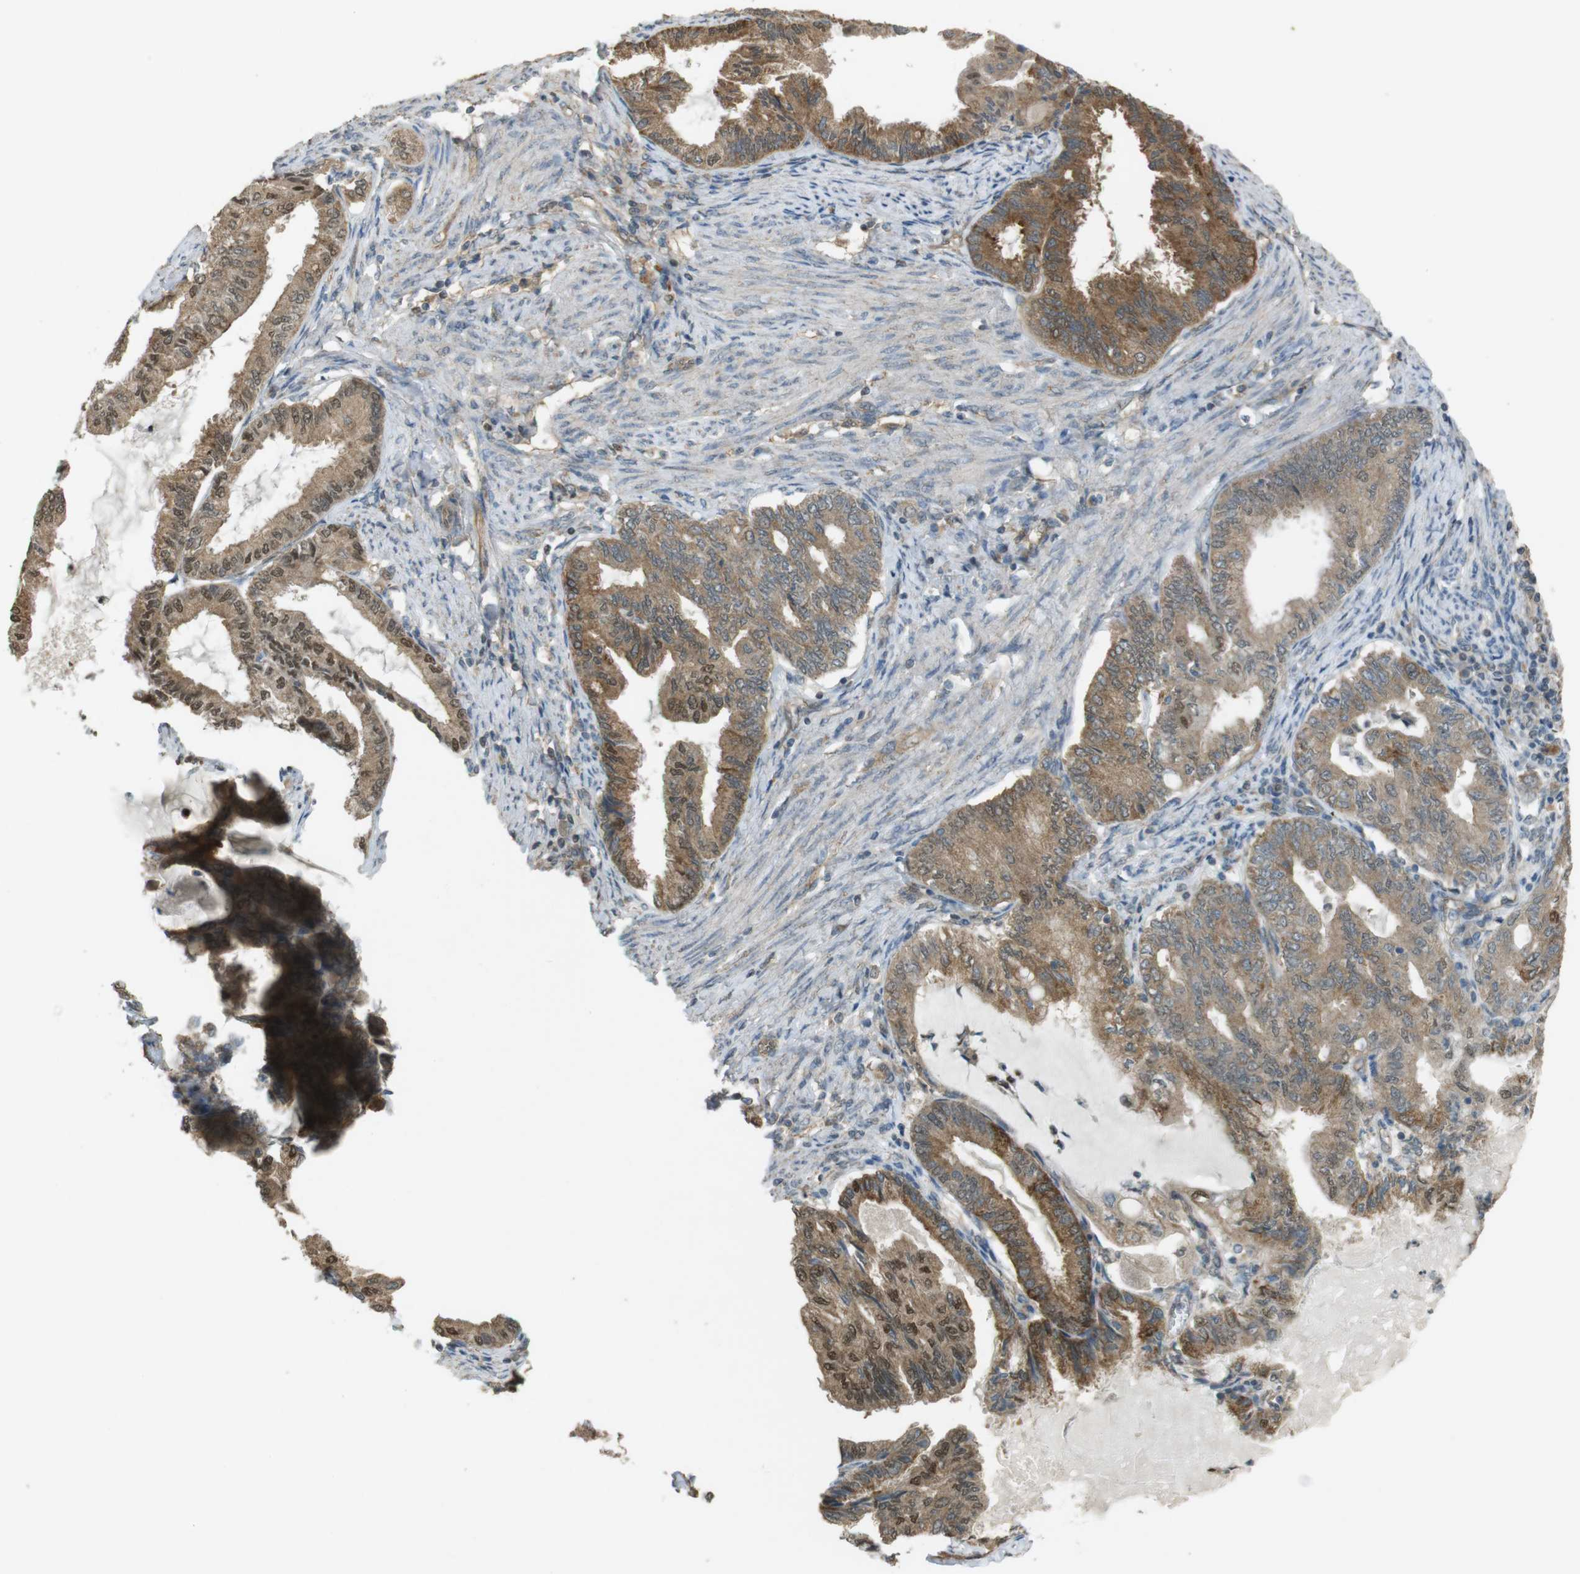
{"staining": {"intensity": "moderate", "quantity": ">75%", "location": "cytoplasmic/membranous"}, "tissue": "endometrial cancer", "cell_type": "Tumor cells", "image_type": "cancer", "snomed": [{"axis": "morphology", "description": "Adenocarcinoma, NOS"}, {"axis": "topography", "description": "Endometrium"}], "caption": "Brown immunohistochemical staining in human endometrial cancer exhibits moderate cytoplasmic/membranous expression in about >75% of tumor cells. (DAB IHC, brown staining for protein, blue staining for nuclei).", "gene": "ZDHHC20", "patient": {"sex": "female", "age": 86}}